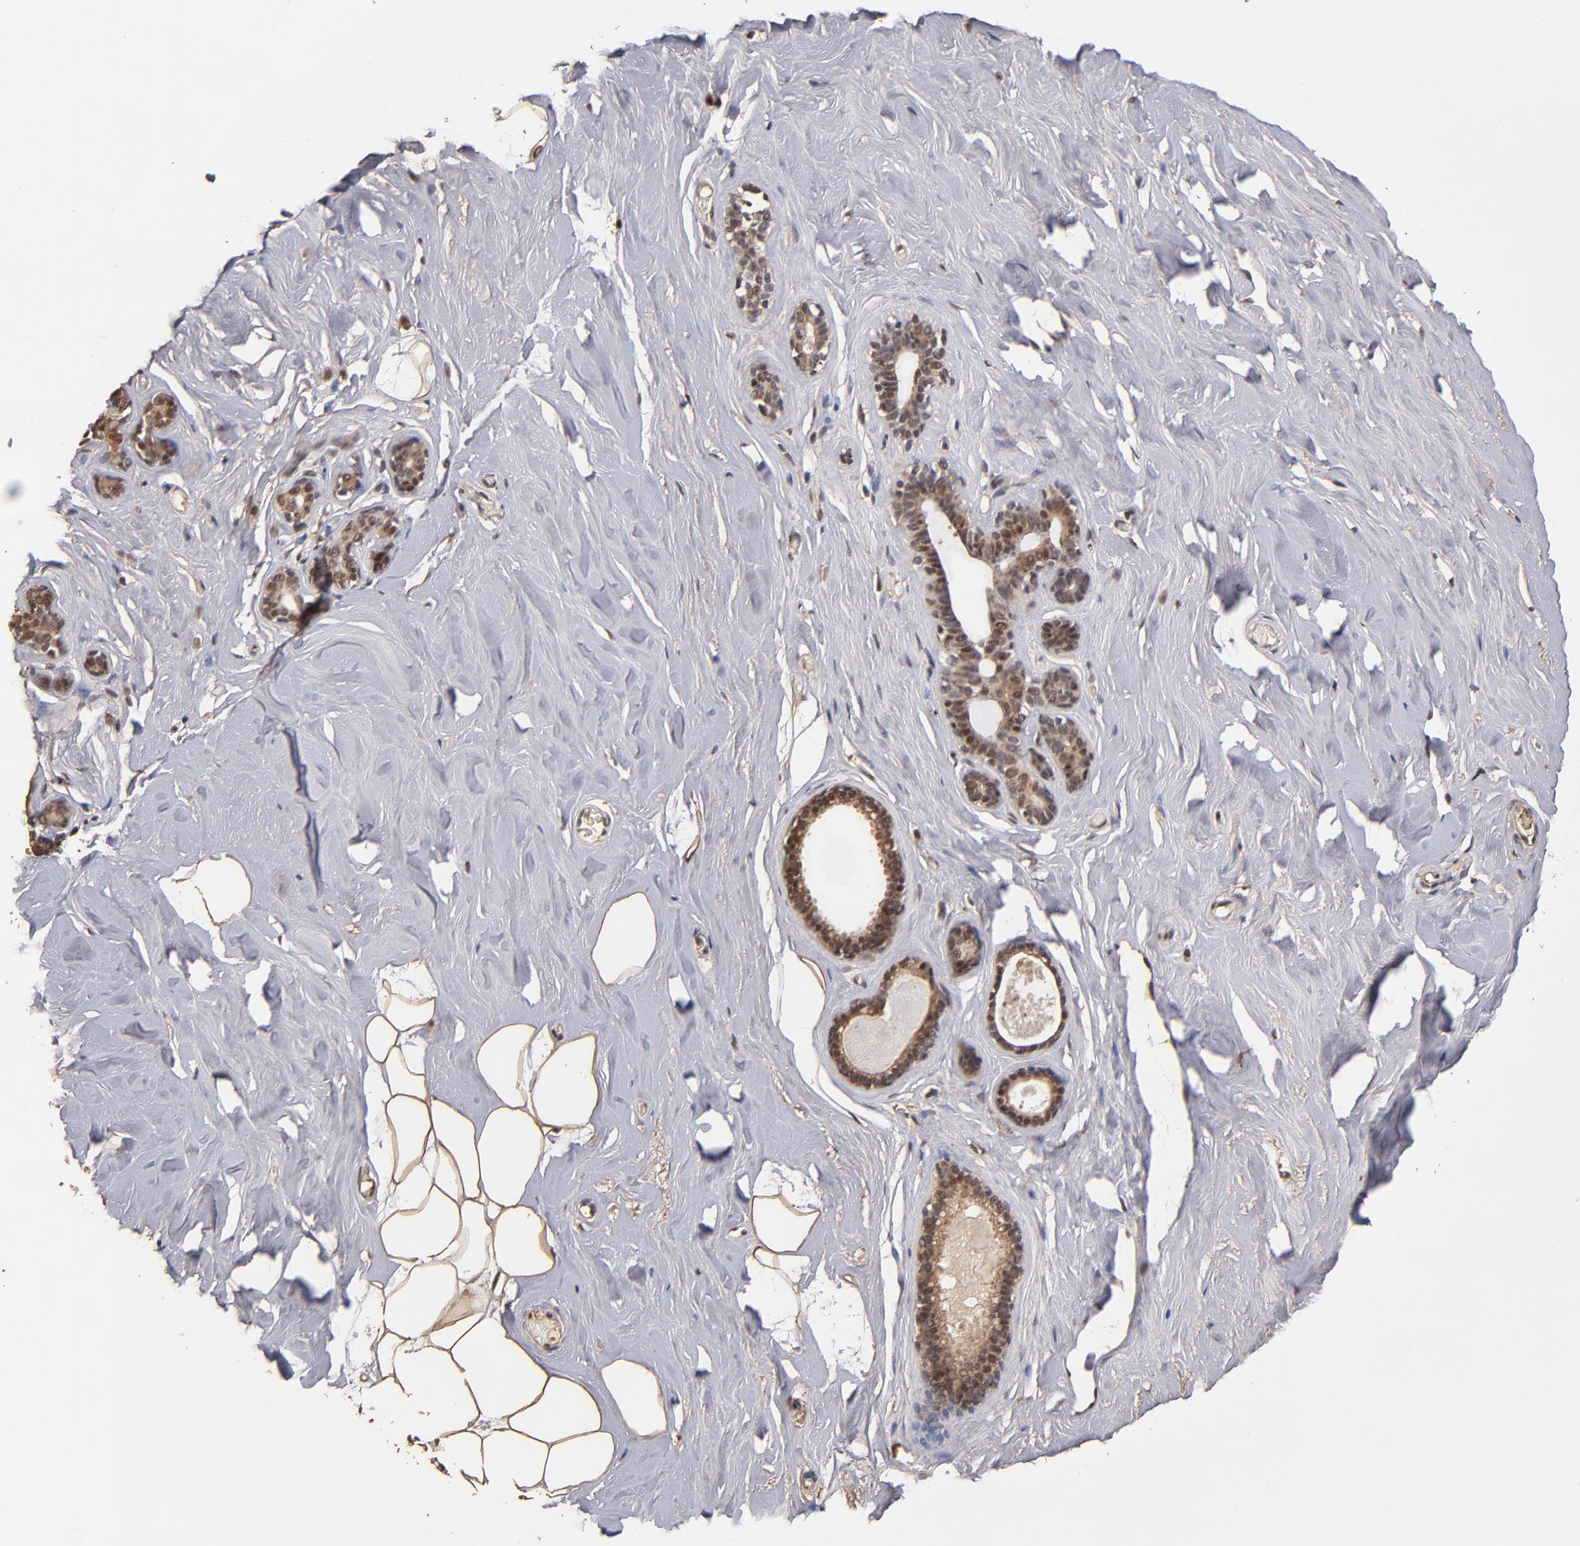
{"staining": {"intensity": "moderate", "quantity": ">75%", "location": "cytoplasmic/membranous"}, "tissue": "breast", "cell_type": "Adipocytes", "image_type": "normal", "snomed": [{"axis": "morphology", "description": "Normal tissue, NOS"}, {"axis": "topography", "description": "Breast"}], "caption": "High-magnification brightfield microscopy of benign breast stained with DAB (brown) and counterstained with hematoxylin (blue). adipocytes exhibit moderate cytoplasmic/membranous expression is seen in approximately>75% of cells.", "gene": "EAPP", "patient": {"sex": "female", "age": 75}}